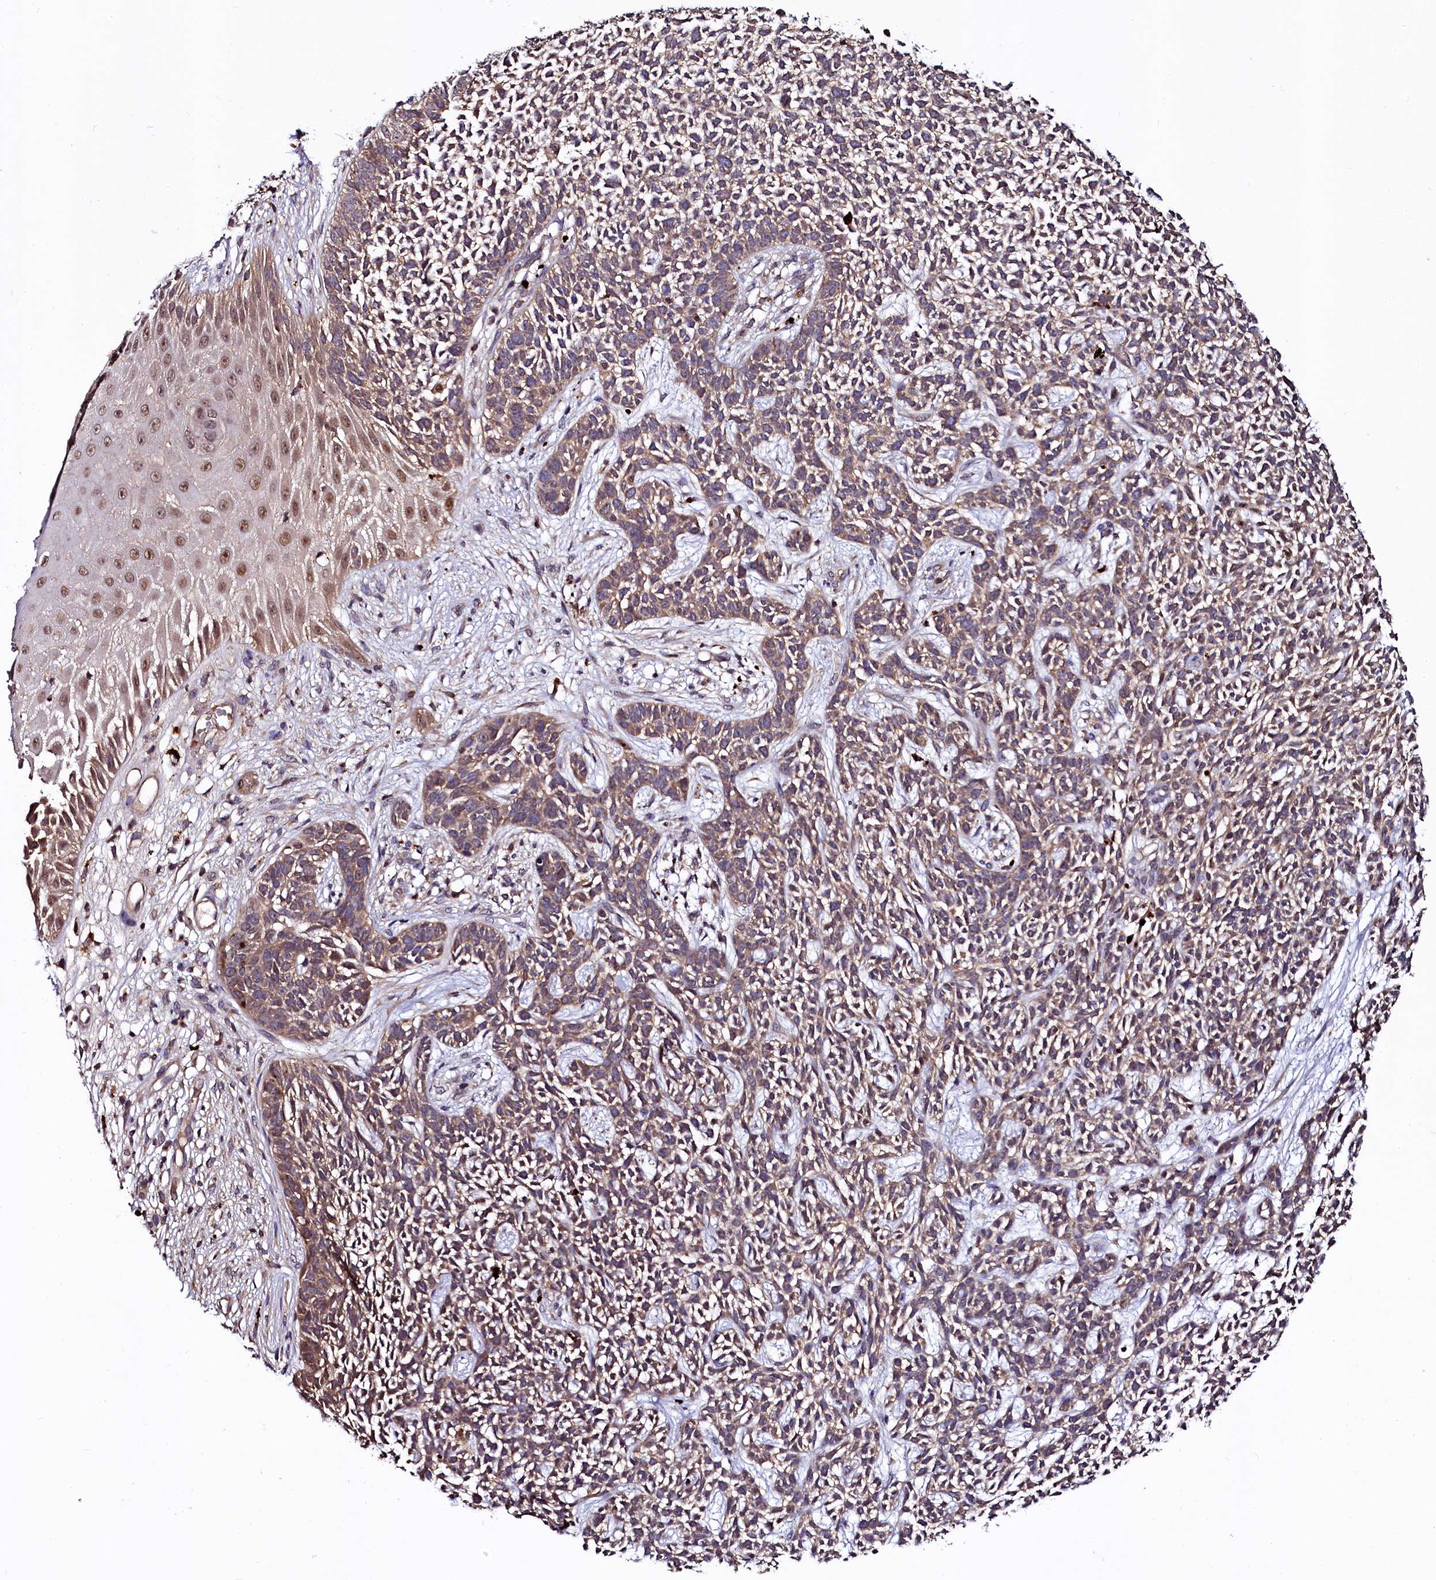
{"staining": {"intensity": "weak", "quantity": ">75%", "location": "cytoplasmic/membranous"}, "tissue": "skin cancer", "cell_type": "Tumor cells", "image_type": "cancer", "snomed": [{"axis": "morphology", "description": "Basal cell carcinoma"}, {"axis": "topography", "description": "Skin"}], "caption": "Basal cell carcinoma (skin) tissue displays weak cytoplasmic/membranous expression in approximately >75% of tumor cells Nuclei are stained in blue.", "gene": "N4BP1", "patient": {"sex": "female", "age": 84}}